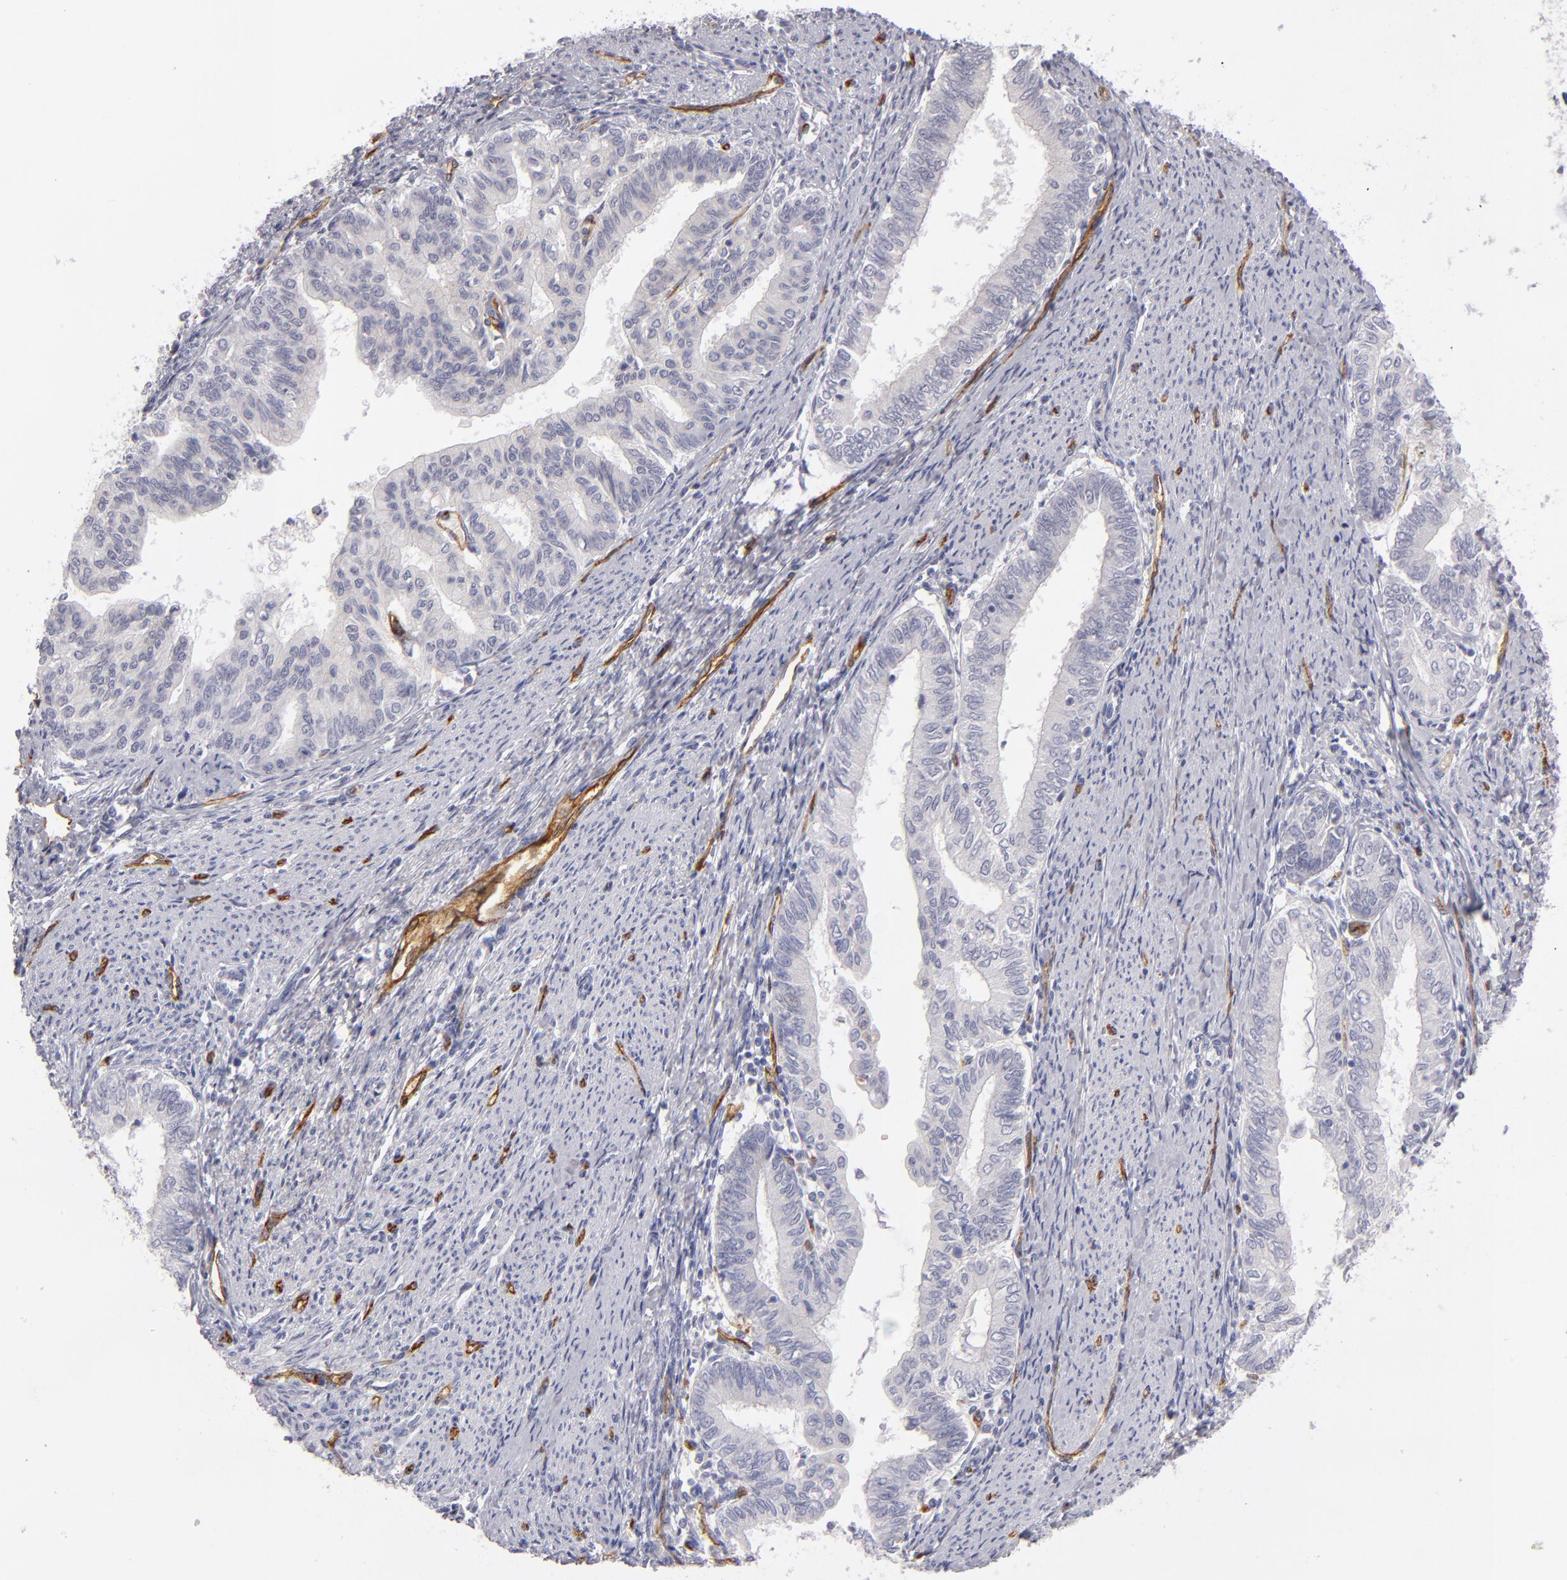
{"staining": {"intensity": "negative", "quantity": "none", "location": "none"}, "tissue": "endometrial cancer", "cell_type": "Tumor cells", "image_type": "cancer", "snomed": [{"axis": "morphology", "description": "Adenocarcinoma, NOS"}, {"axis": "topography", "description": "Endometrium"}], "caption": "Micrograph shows no protein staining in tumor cells of adenocarcinoma (endometrial) tissue. (Immunohistochemistry, brightfield microscopy, high magnification).", "gene": "PLVAP", "patient": {"sex": "female", "age": 66}}